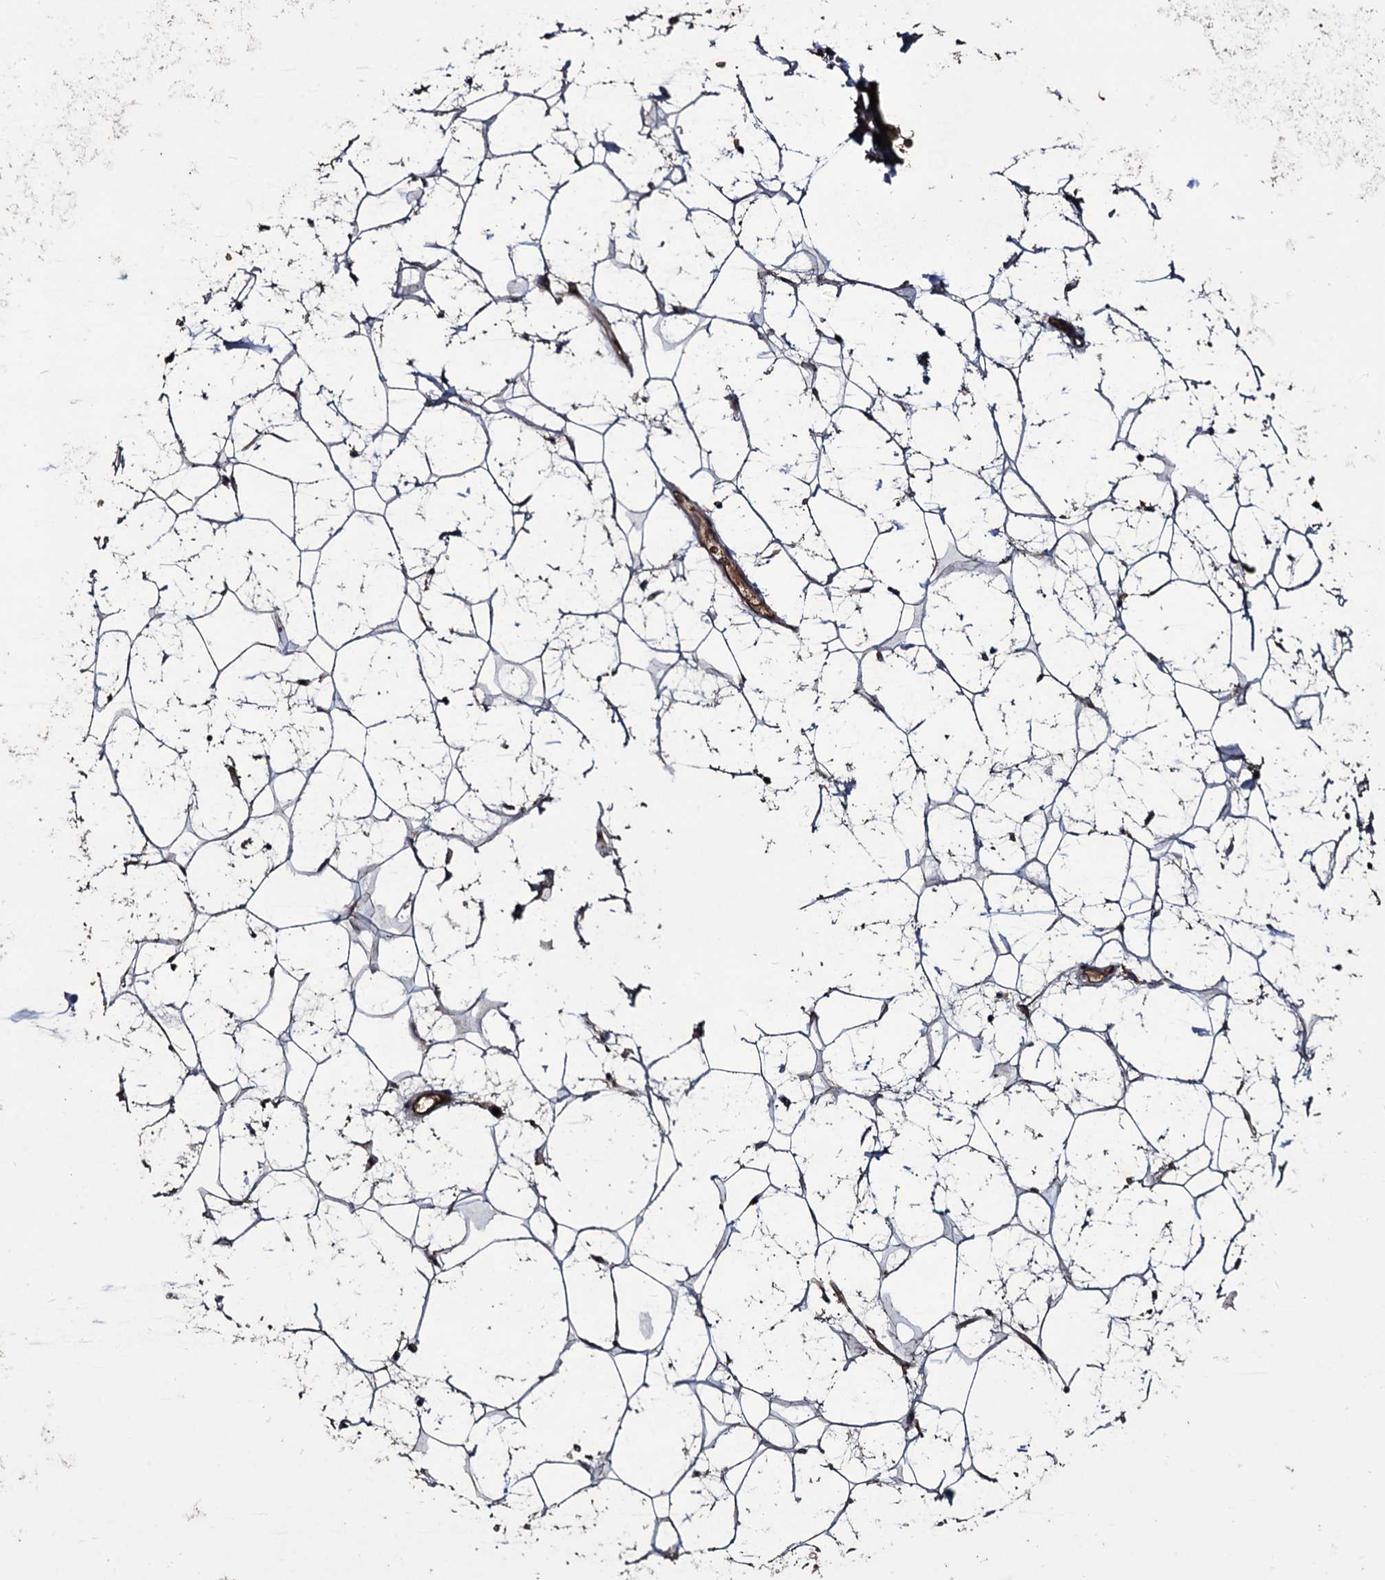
{"staining": {"intensity": "strong", "quantity": "25%-75%", "location": "cytoplasmic/membranous"}, "tissue": "adipose tissue", "cell_type": "Adipocytes", "image_type": "normal", "snomed": [{"axis": "morphology", "description": "Normal tissue, NOS"}, {"axis": "topography", "description": "Breast"}], "caption": "Immunohistochemical staining of normal adipose tissue displays high levels of strong cytoplasmic/membranous positivity in about 25%-75% of adipocytes. (DAB (3,3'-diaminobenzidine) IHC with brightfield microscopy, high magnification).", "gene": "ZSWIM8", "patient": {"sex": "female", "age": 26}}